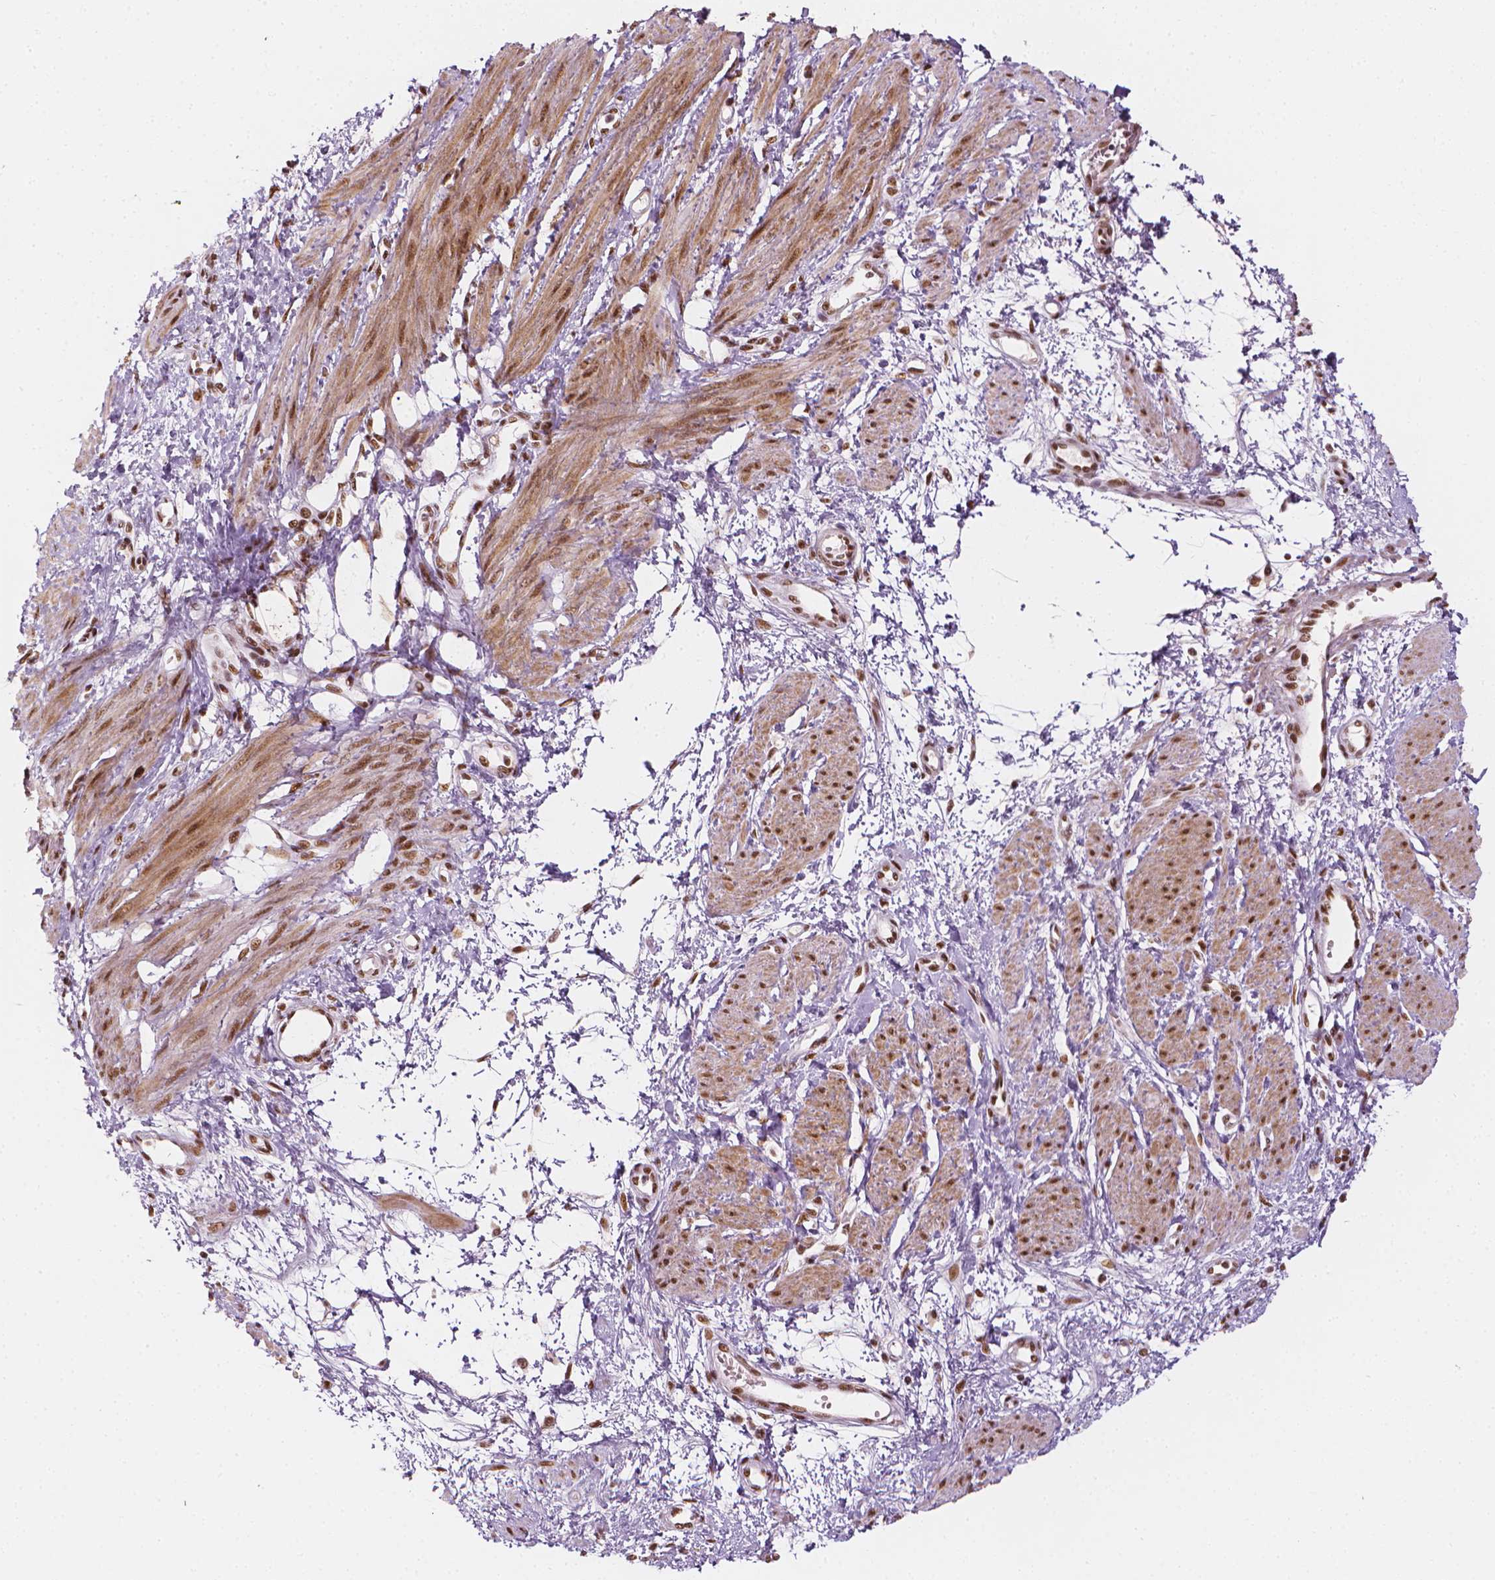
{"staining": {"intensity": "strong", "quantity": ">75%", "location": "nuclear"}, "tissue": "smooth muscle", "cell_type": "Smooth muscle cells", "image_type": "normal", "snomed": [{"axis": "morphology", "description": "Normal tissue, NOS"}, {"axis": "topography", "description": "Smooth muscle"}, {"axis": "topography", "description": "Uterus"}], "caption": "IHC photomicrograph of benign smooth muscle: smooth muscle stained using immunohistochemistry (IHC) reveals high levels of strong protein expression localized specifically in the nuclear of smooth muscle cells, appearing as a nuclear brown color.", "gene": "ELF2", "patient": {"sex": "female", "age": 39}}